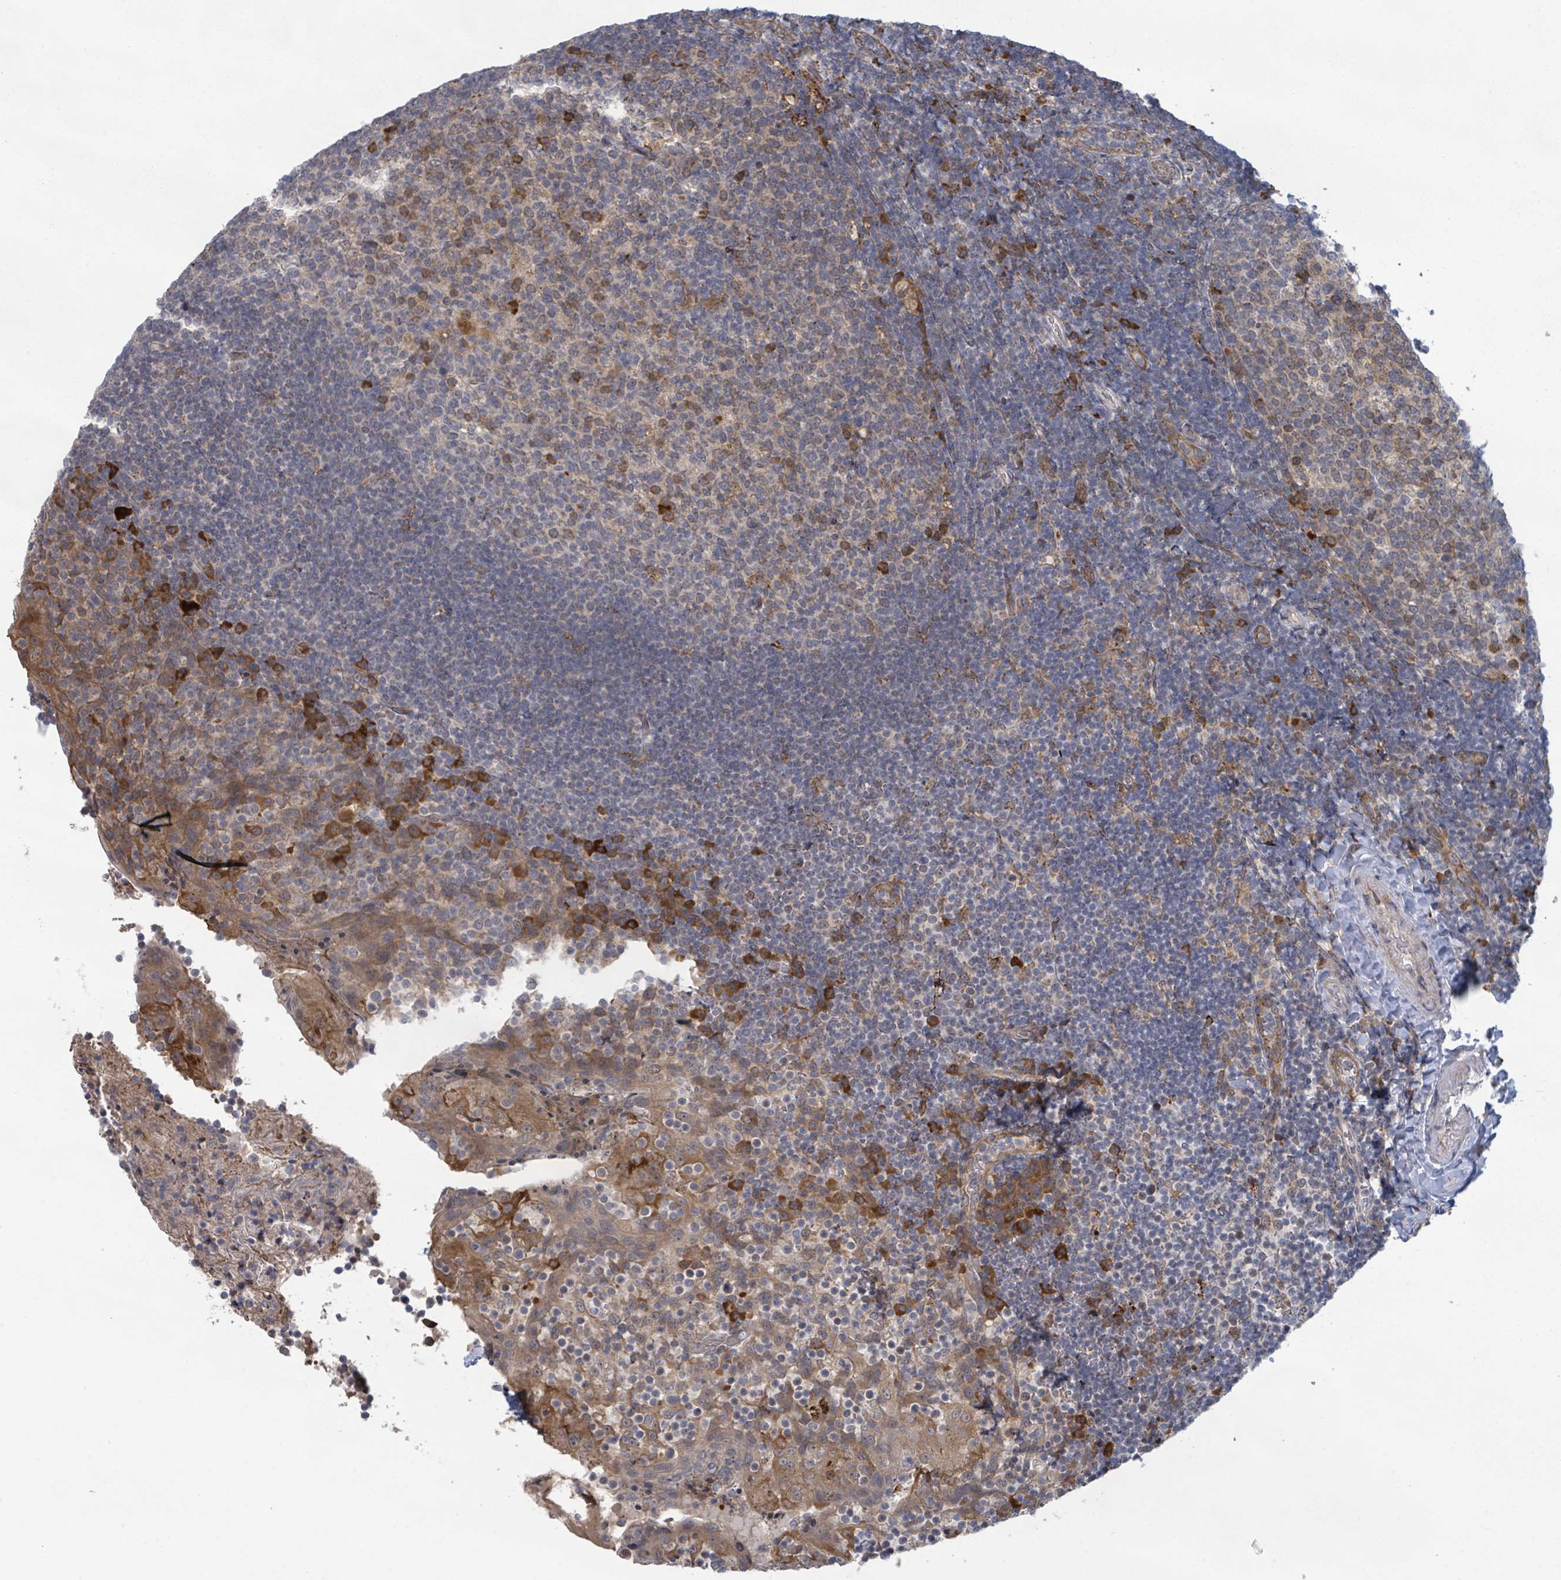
{"staining": {"intensity": "moderate", "quantity": "25%-75%", "location": "cytoplasmic/membranous"}, "tissue": "tonsil", "cell_type": "Germinal center cells", "image_type": "normal", "snomed": [{"axis": "morphology", "description": "Normal tissue, NOS"}, {"axis": "topography", "description": "Tonsil"}], "caption": "A photomicrograph of tonsil stained for a protein shows moderate cytoplasmic/membranous brown staining in germinal center cells. (DAB IHC, brown staining for protein, blue staining for nuclei).", "gene": "SHROOM2", "patient": {"sex": "female", "age": 10}}